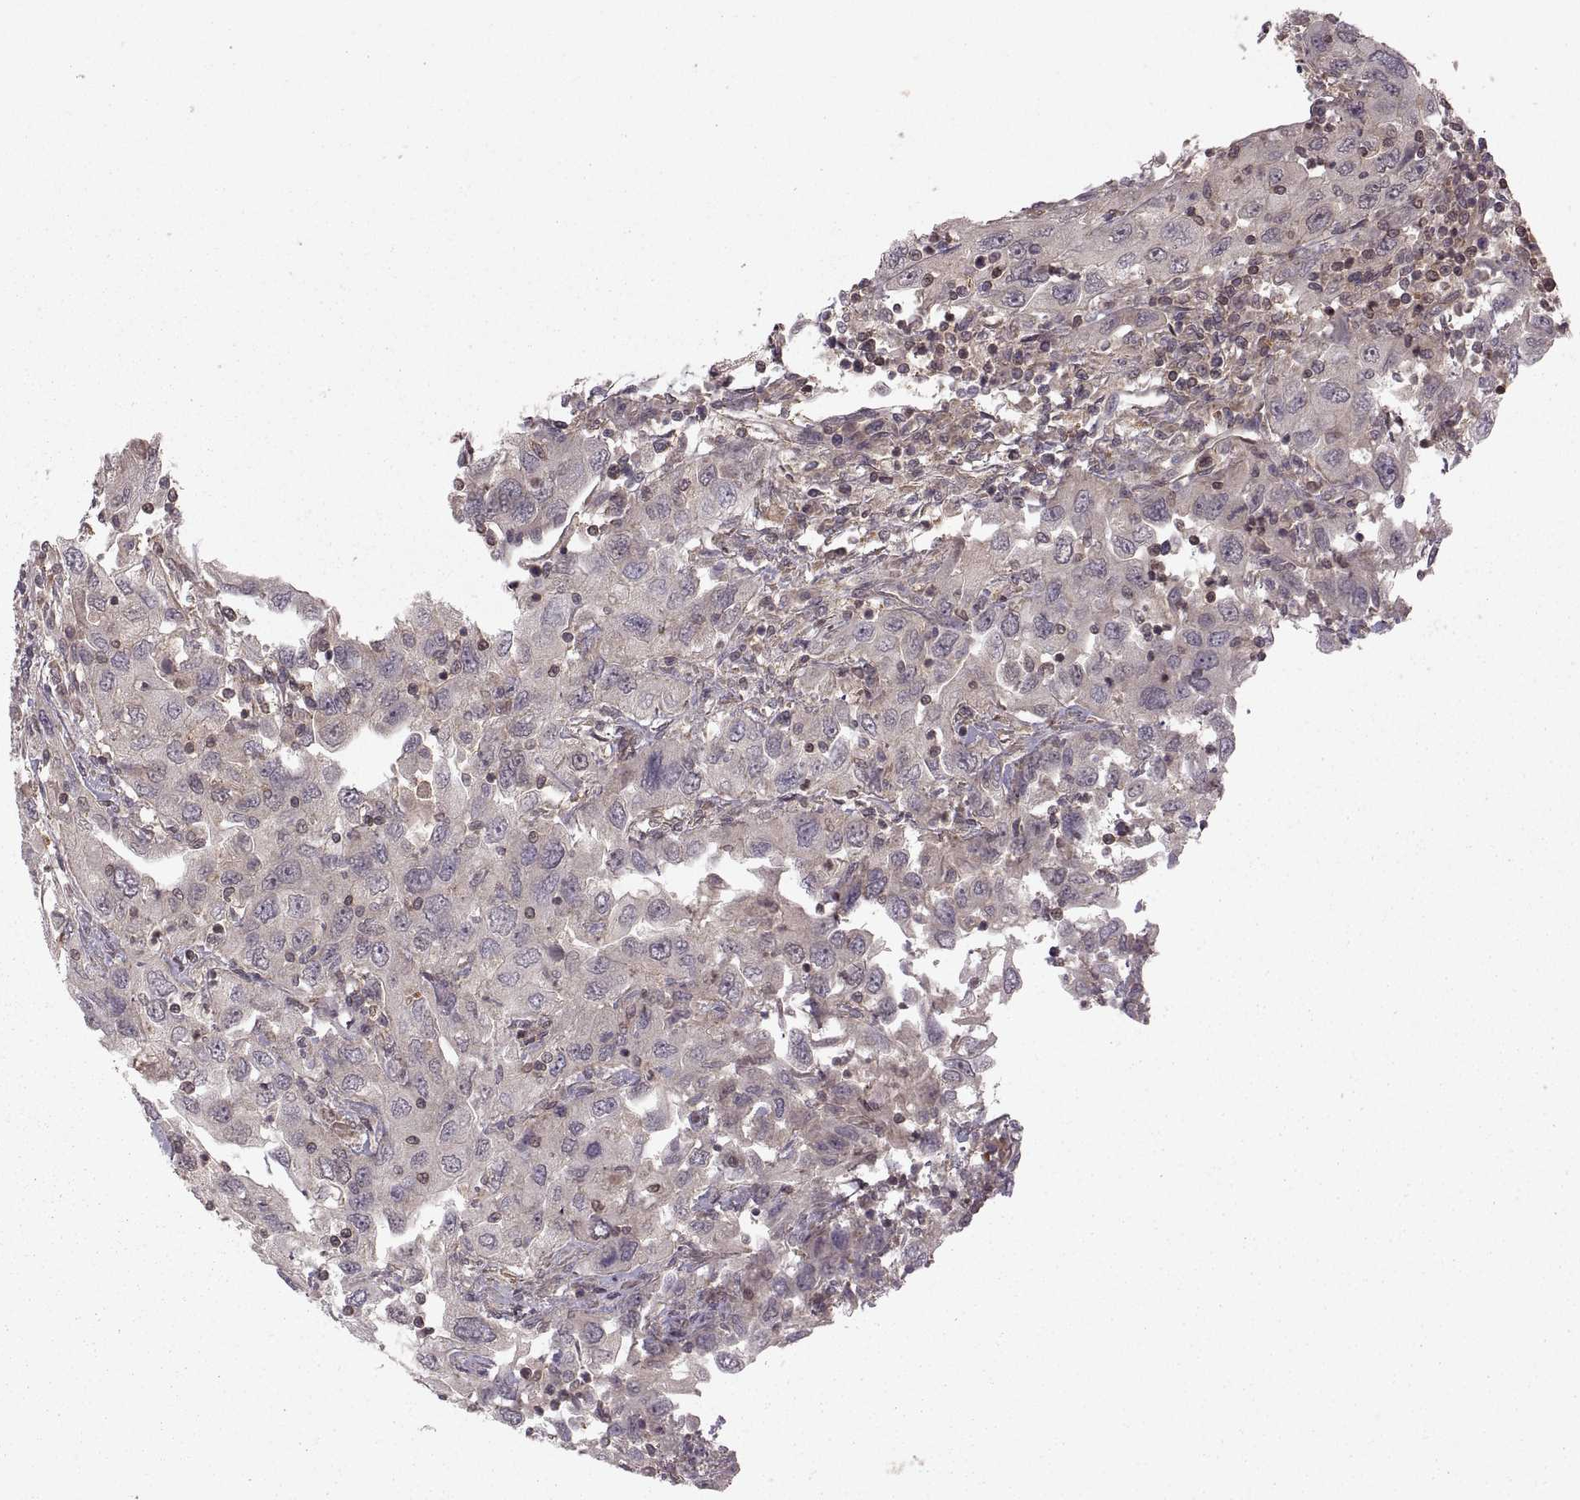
{"staining": {"intensity": "negative", "quantity": "none", "location": "none"}, "tissue": "urothelial cancer", "cell_type": "Tumor cells", "image_type": "cancer", "snomed": [{"axis": "morphology", "description": "Urothelial carcinoma, High grade"}, {"axis": "topography", "description": "Urinary bladder"}], "caption": "This is a micrograph of immunohistochemistry staining of urothelial cancer, which shows no staining in tumor cells.", "gene": "DEDD", "patient": {"sex": "male", "age": 76}}